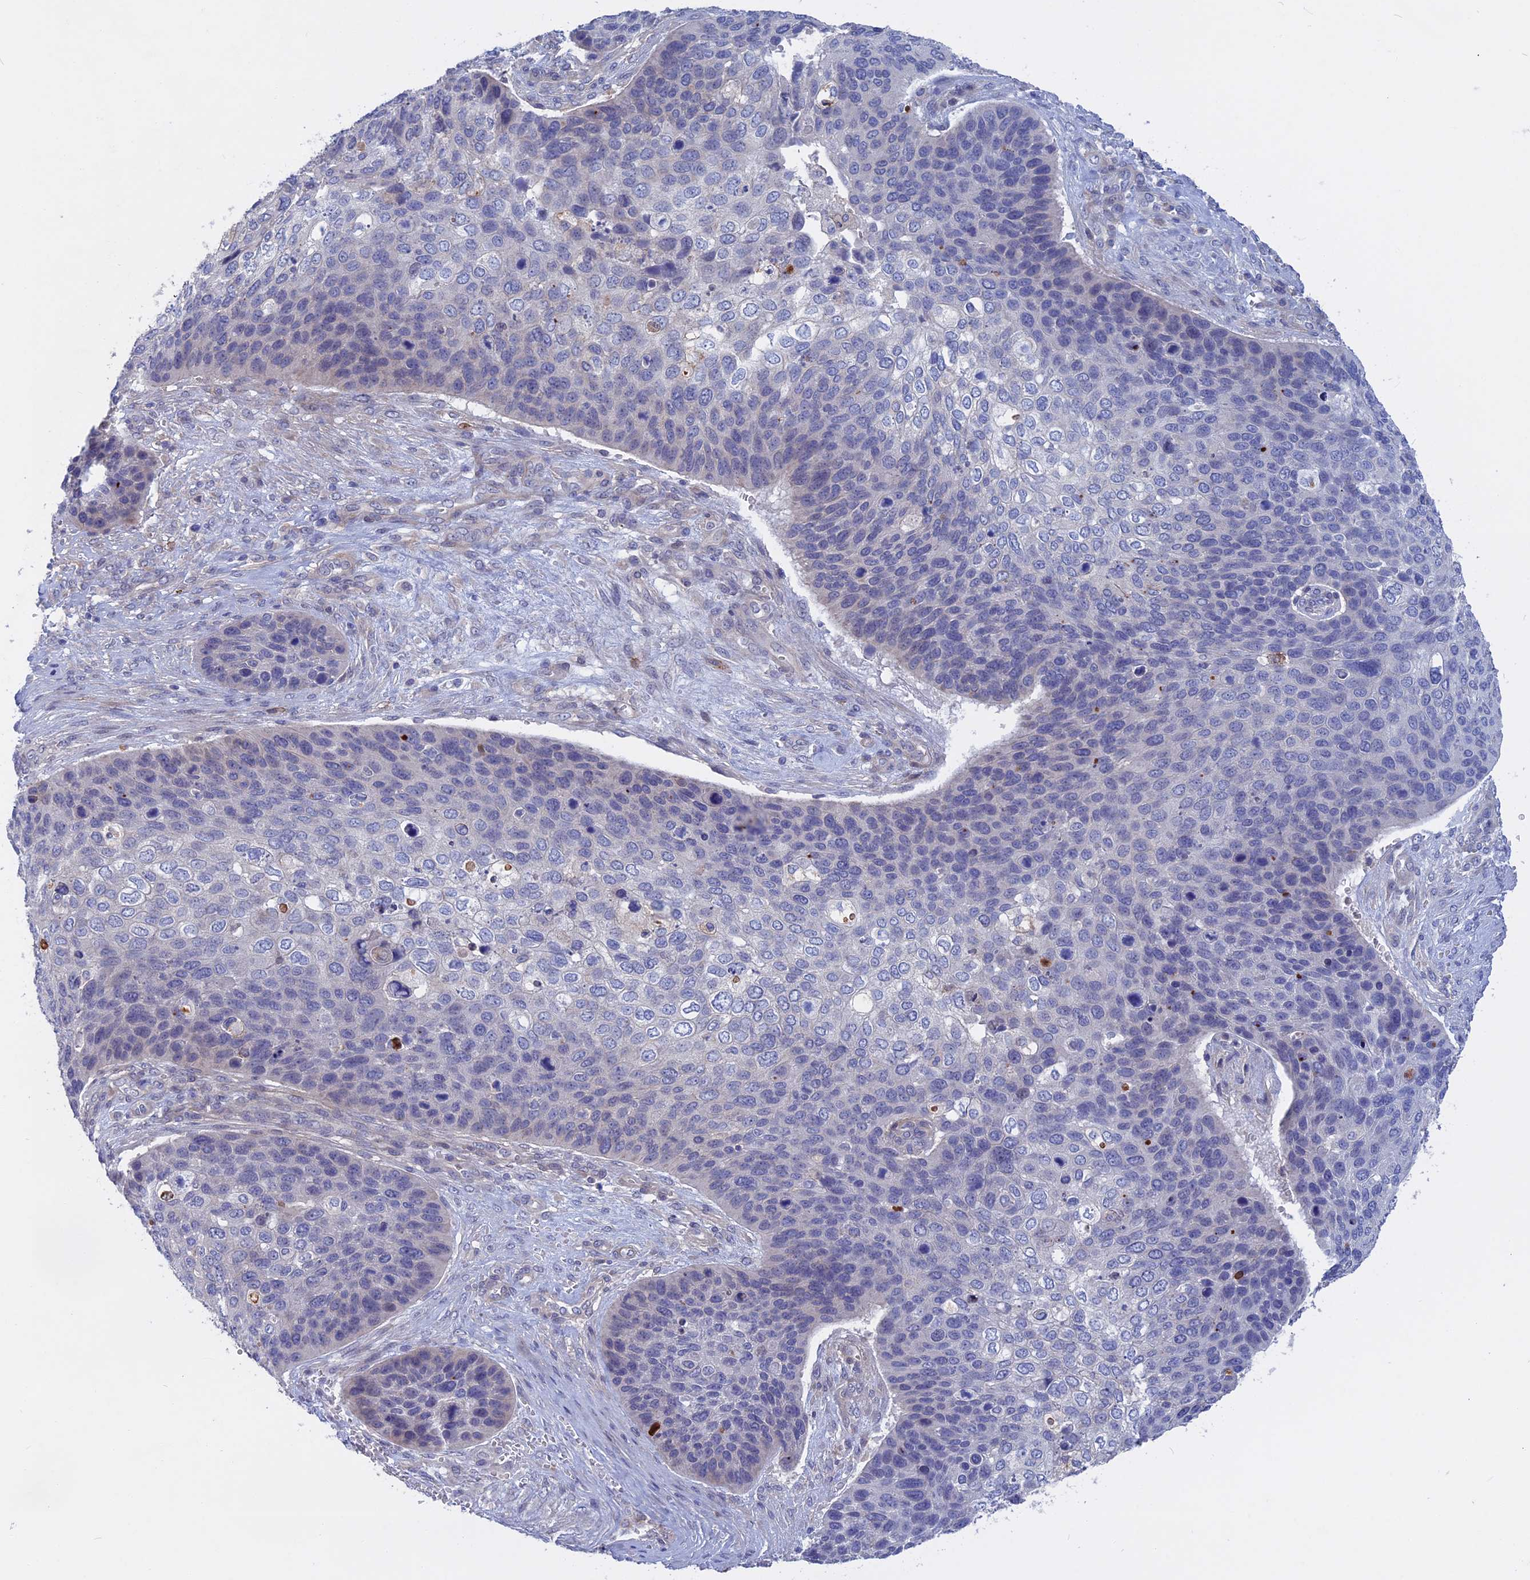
{"staining": {"intensity": "negative", "quantity": "none", "location": "none"}, "tissue": "skin cancer", "cell_type": "Tumor cells", "image_type": "cancer", "snomed": [{"axis": "morphology", "description": "Basal cell carcinoma"}, {"axis": "topography", "description": "Skin"}], "caption": "This is an immunohistochemistry (IHC) histopathology image of basal cell carcinoma (skin). There is no staining in tumor cells.", "gene": "SLC2A6", "patient": {"sex": "female", "age": 74}}